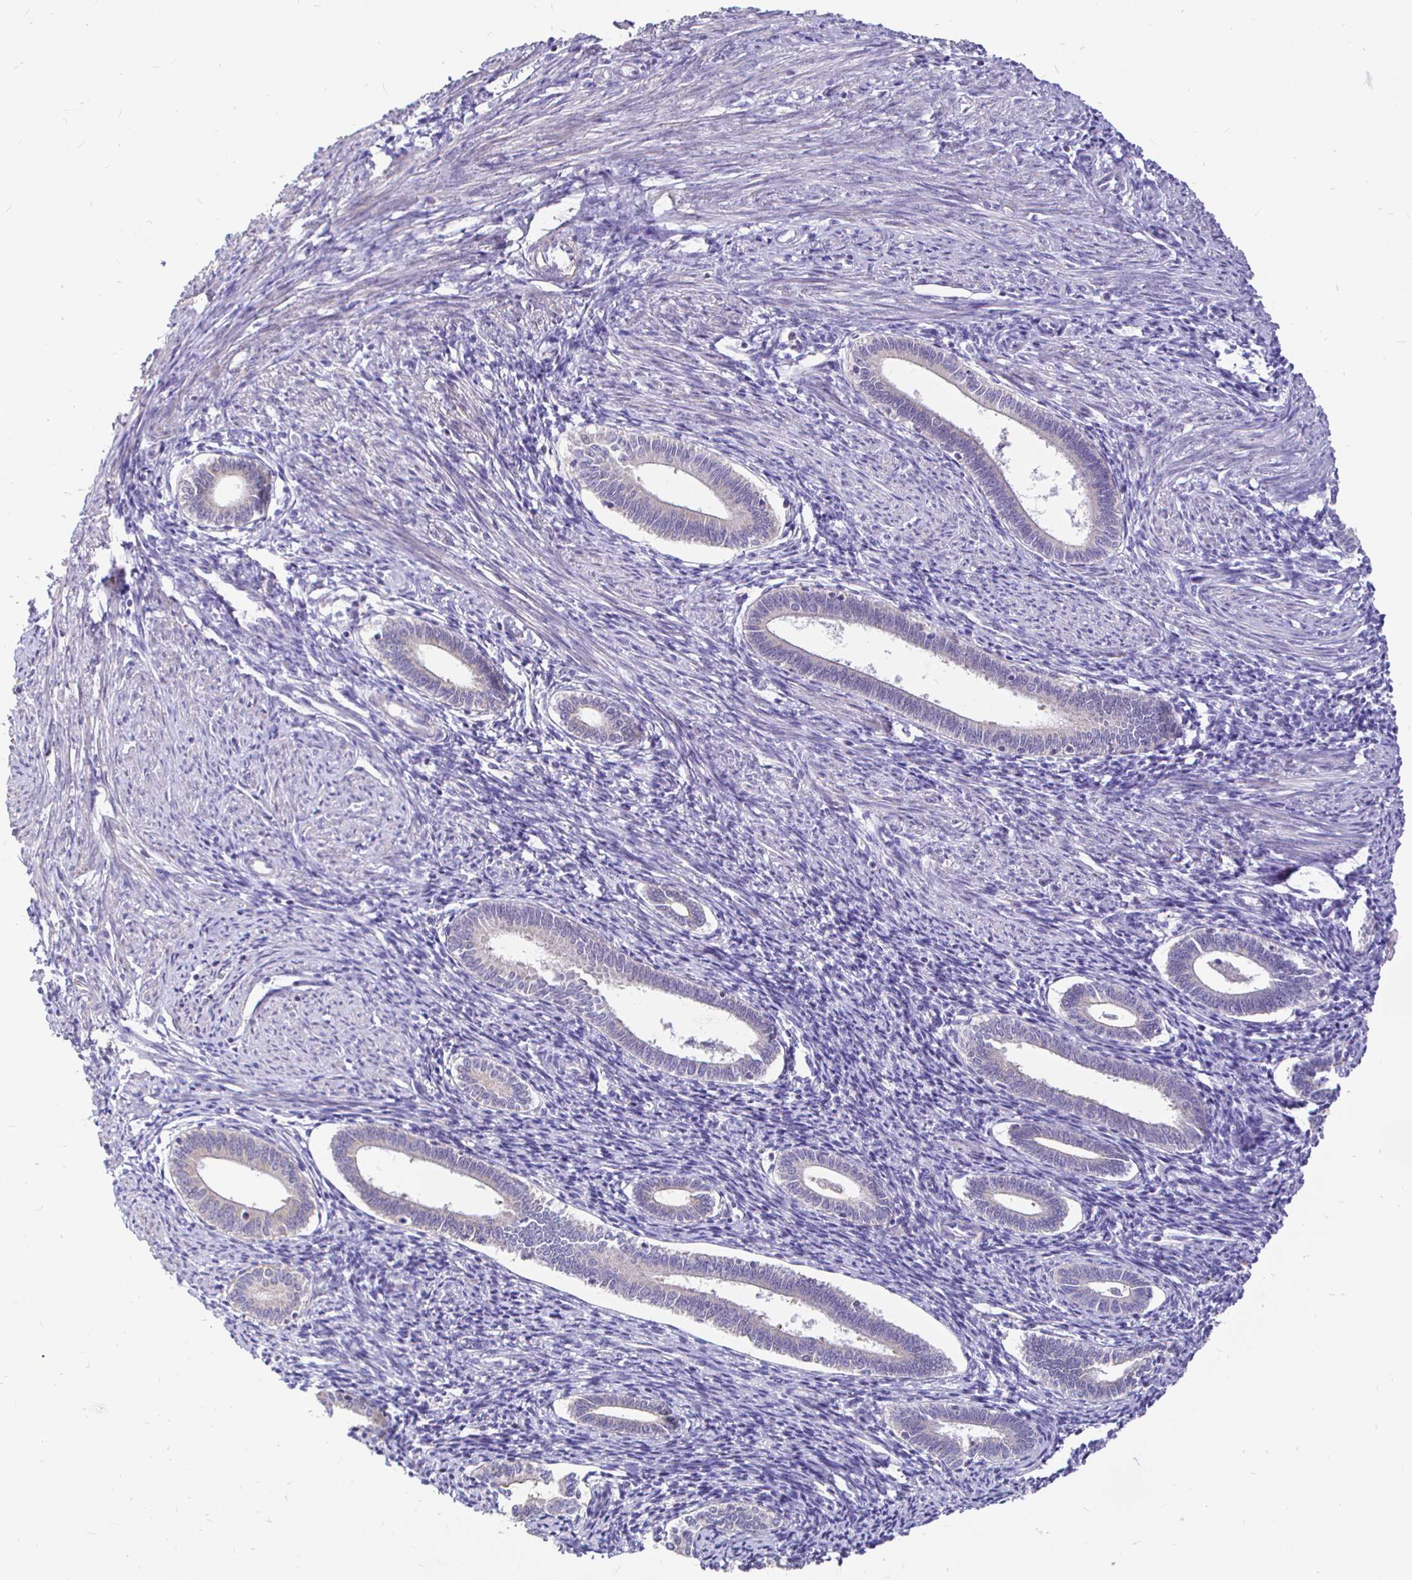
{"staining": {"intensity": "negative", "quantity": "none", "location": "none"}, "tissue": "endometrium", "cell_type": "Cells in endometrial stroma", "image_type": "normal", "snomed": [{"axis": "morphology", "description": "Normal tissue, NOS"}, {"axis": "topography", "description": "Endometrium"}], "caption": "Human endometrium stained for a protein using immunohistochemistry (IHC) reveals no positivity in cells in endometrial stroma.", "gene": "NECAB1", "patient": {"sex": "female", "age": 41}}